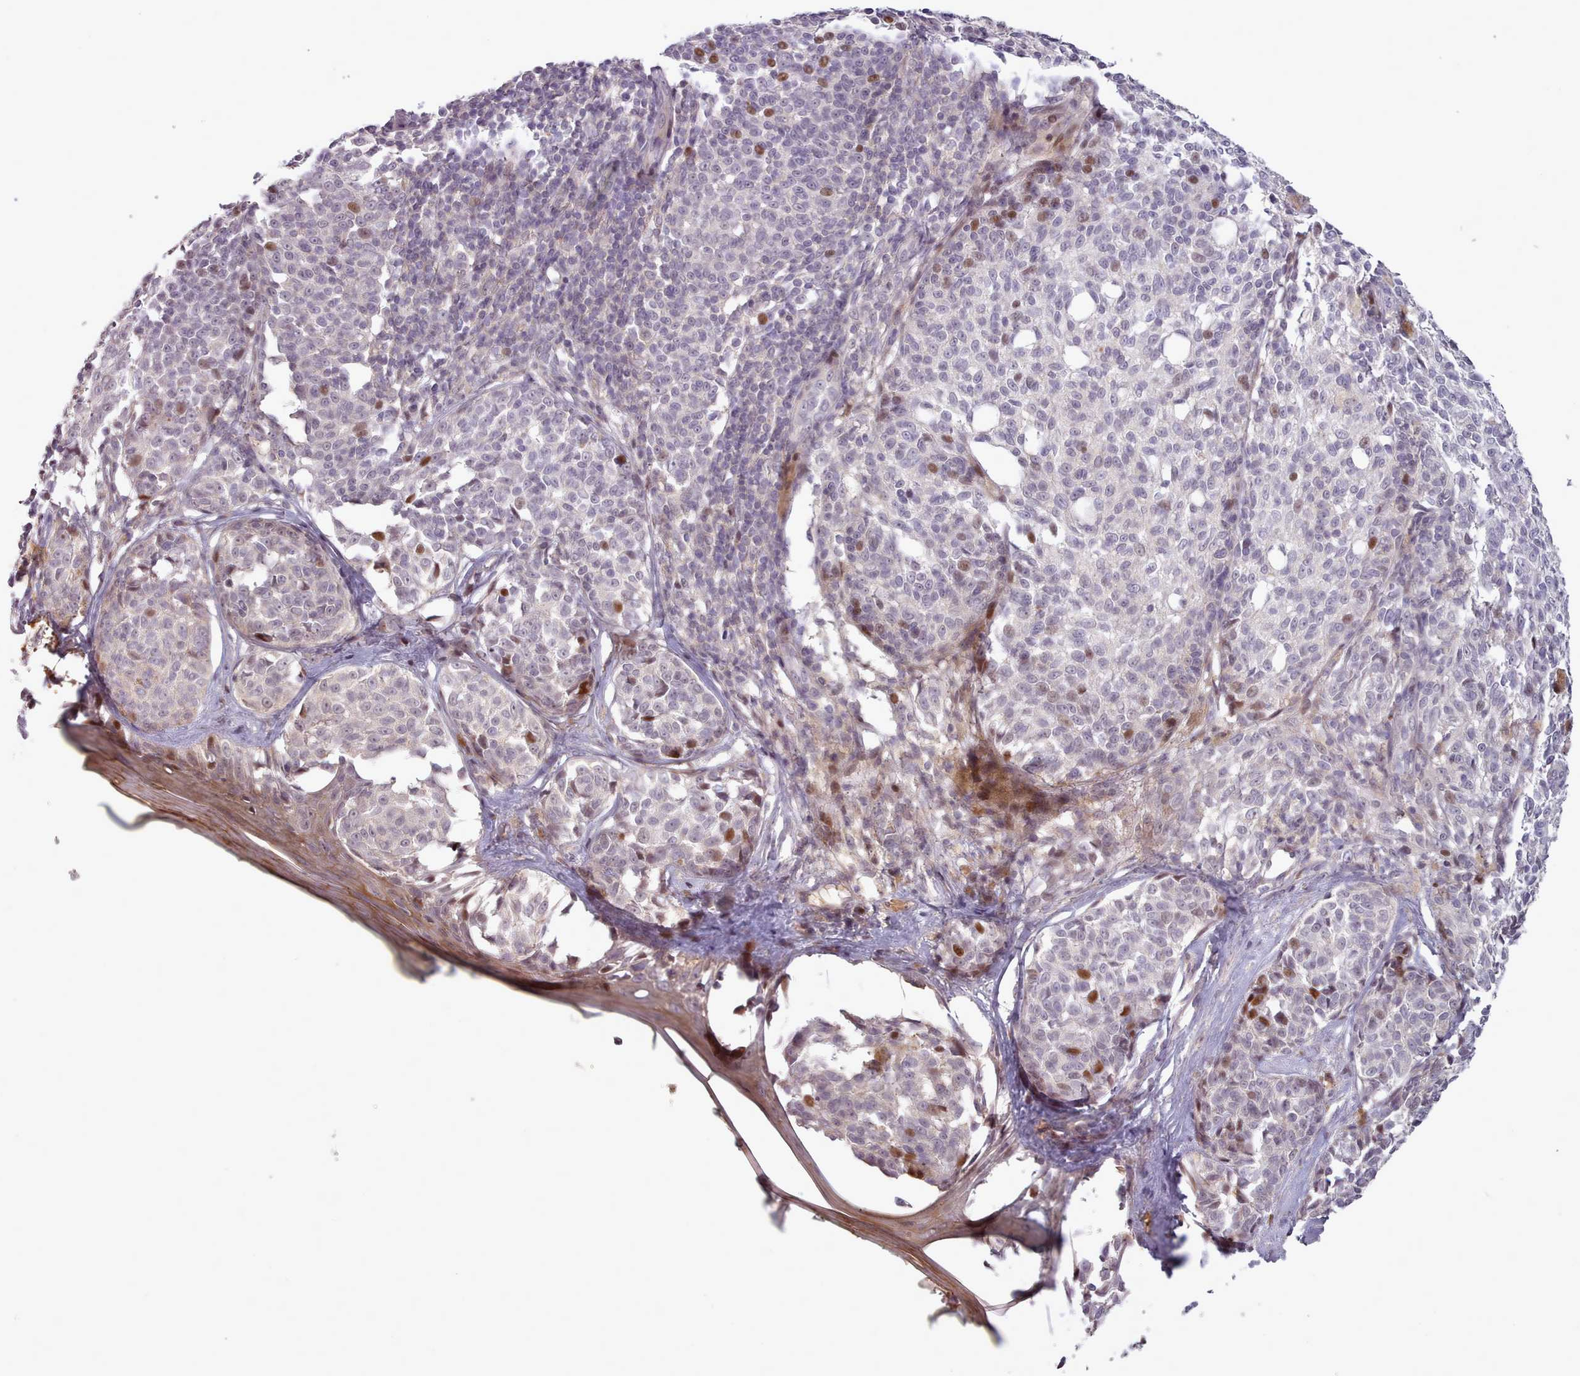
{"staining": {"intensity": "negative", "quantity": "none", "location": "none"}, "tissue": "melanoma", "cell_type": "Tumor cells", "image_type": "cancer", "snomed": [{"axis": "morphology", "description": "Malignant melanoma, NOS"}, {"axis": "topography", "description": "Skin of upper extremity"}], "caption": "The photomicrograph shows no significant expression in tumor cells of malignant melanoma.", "gene": "LEFTY2", "patient": {"sex": "male", "age": 40}}